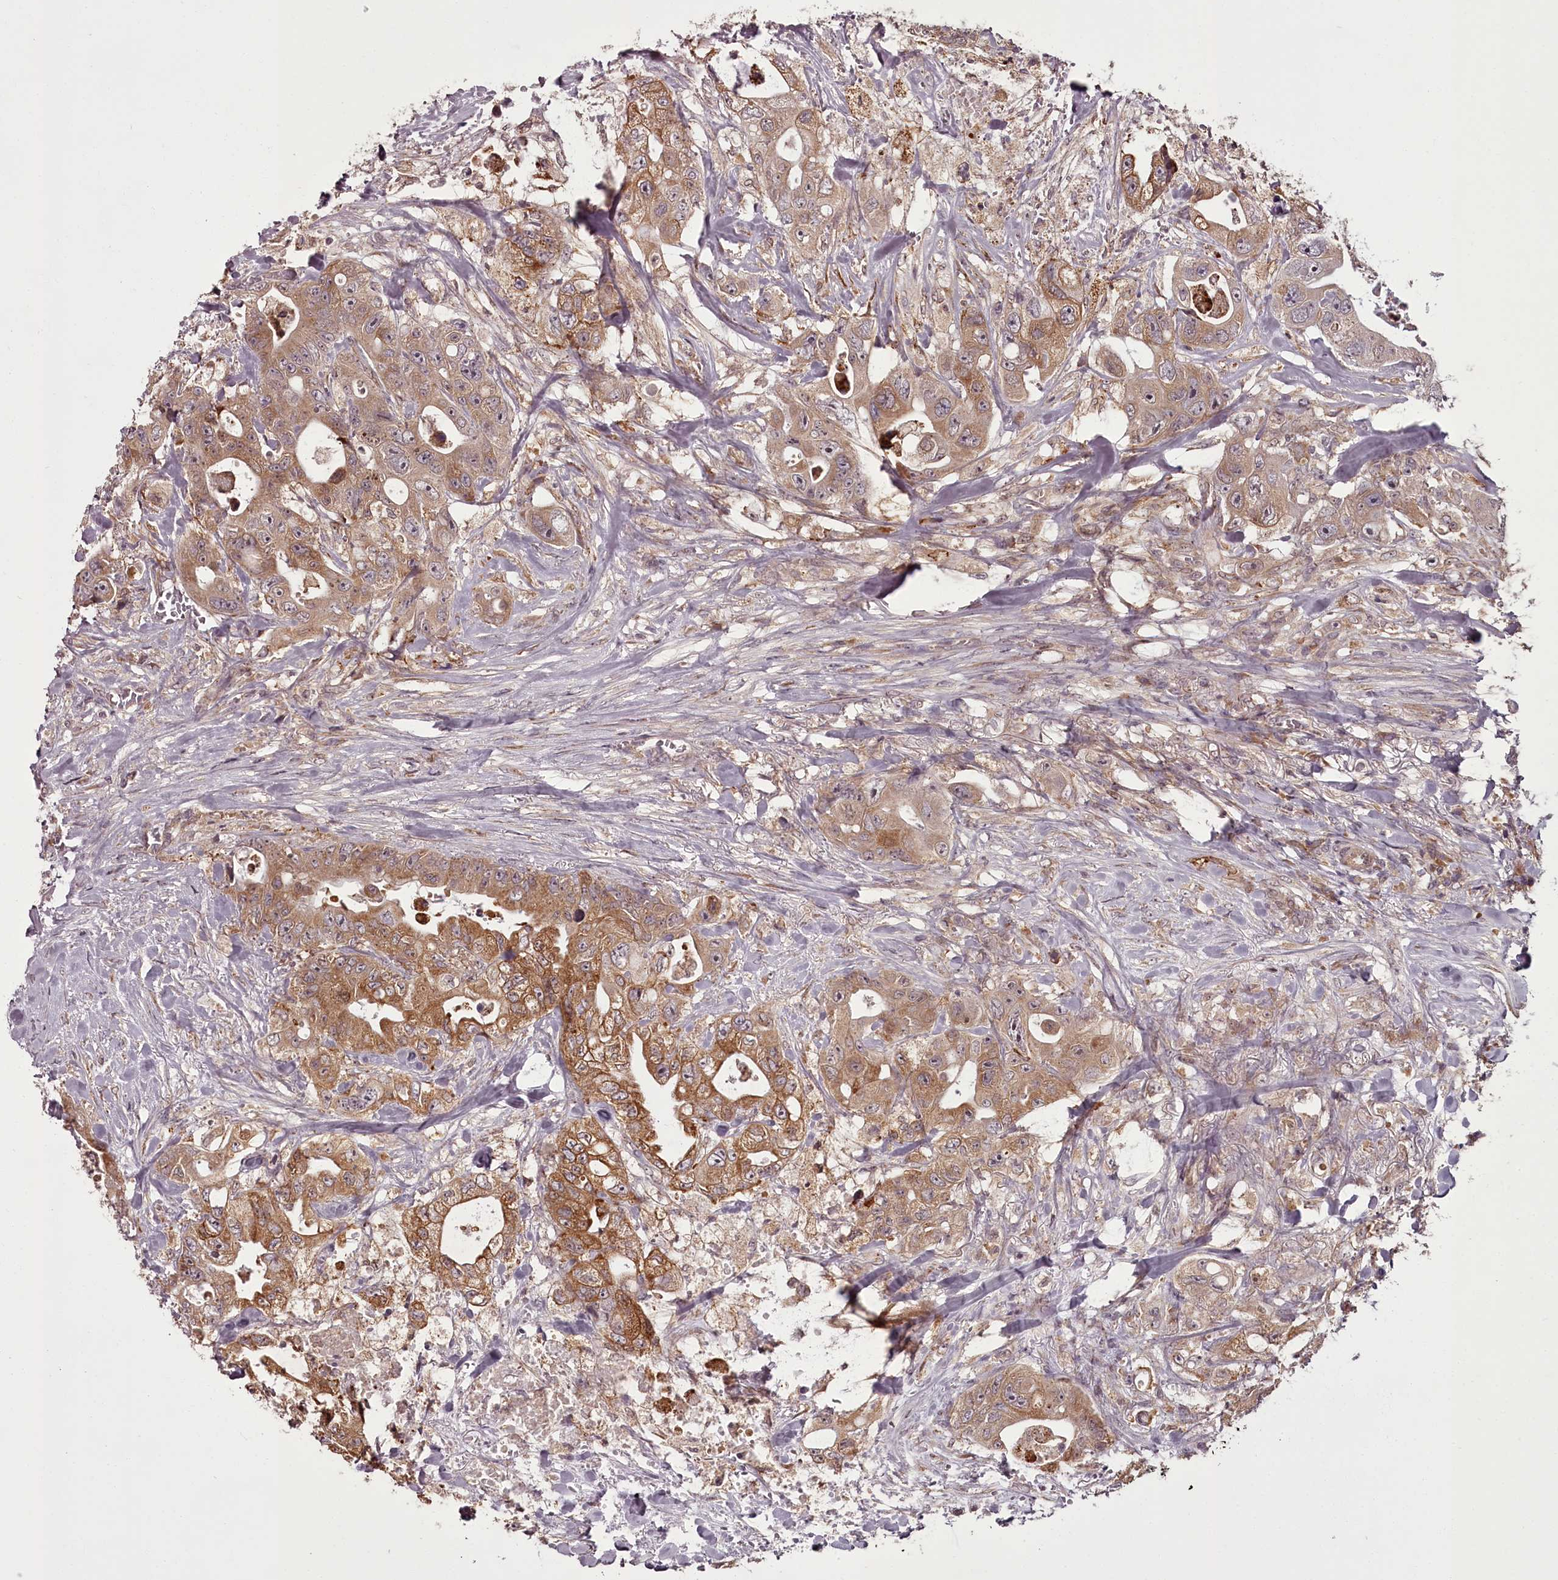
{"staining": {"intensity": "moderate", "quantity": ">75%", "location": "cytoplasmic/membranous"}, "tissue": "colorectal cancer", "cell_type": "Tumor cells", "image_type": "cancer", "snomed": [{"axis": "morphology", "description": "Adenocarcinoma, NOS"}, {"axis": "topography", "description": "Colon"}], "caption": "IHC of colorectal adenocarcinoma reveals medium levels of moderate cytoplasmic/membranous staining in approximately >75% of tumor cells. The protein of interest is shown in brown color, while the nuclei are stained blue.", "gene": "CCDC92", "patient": {"sex": "female", "age": 46}}